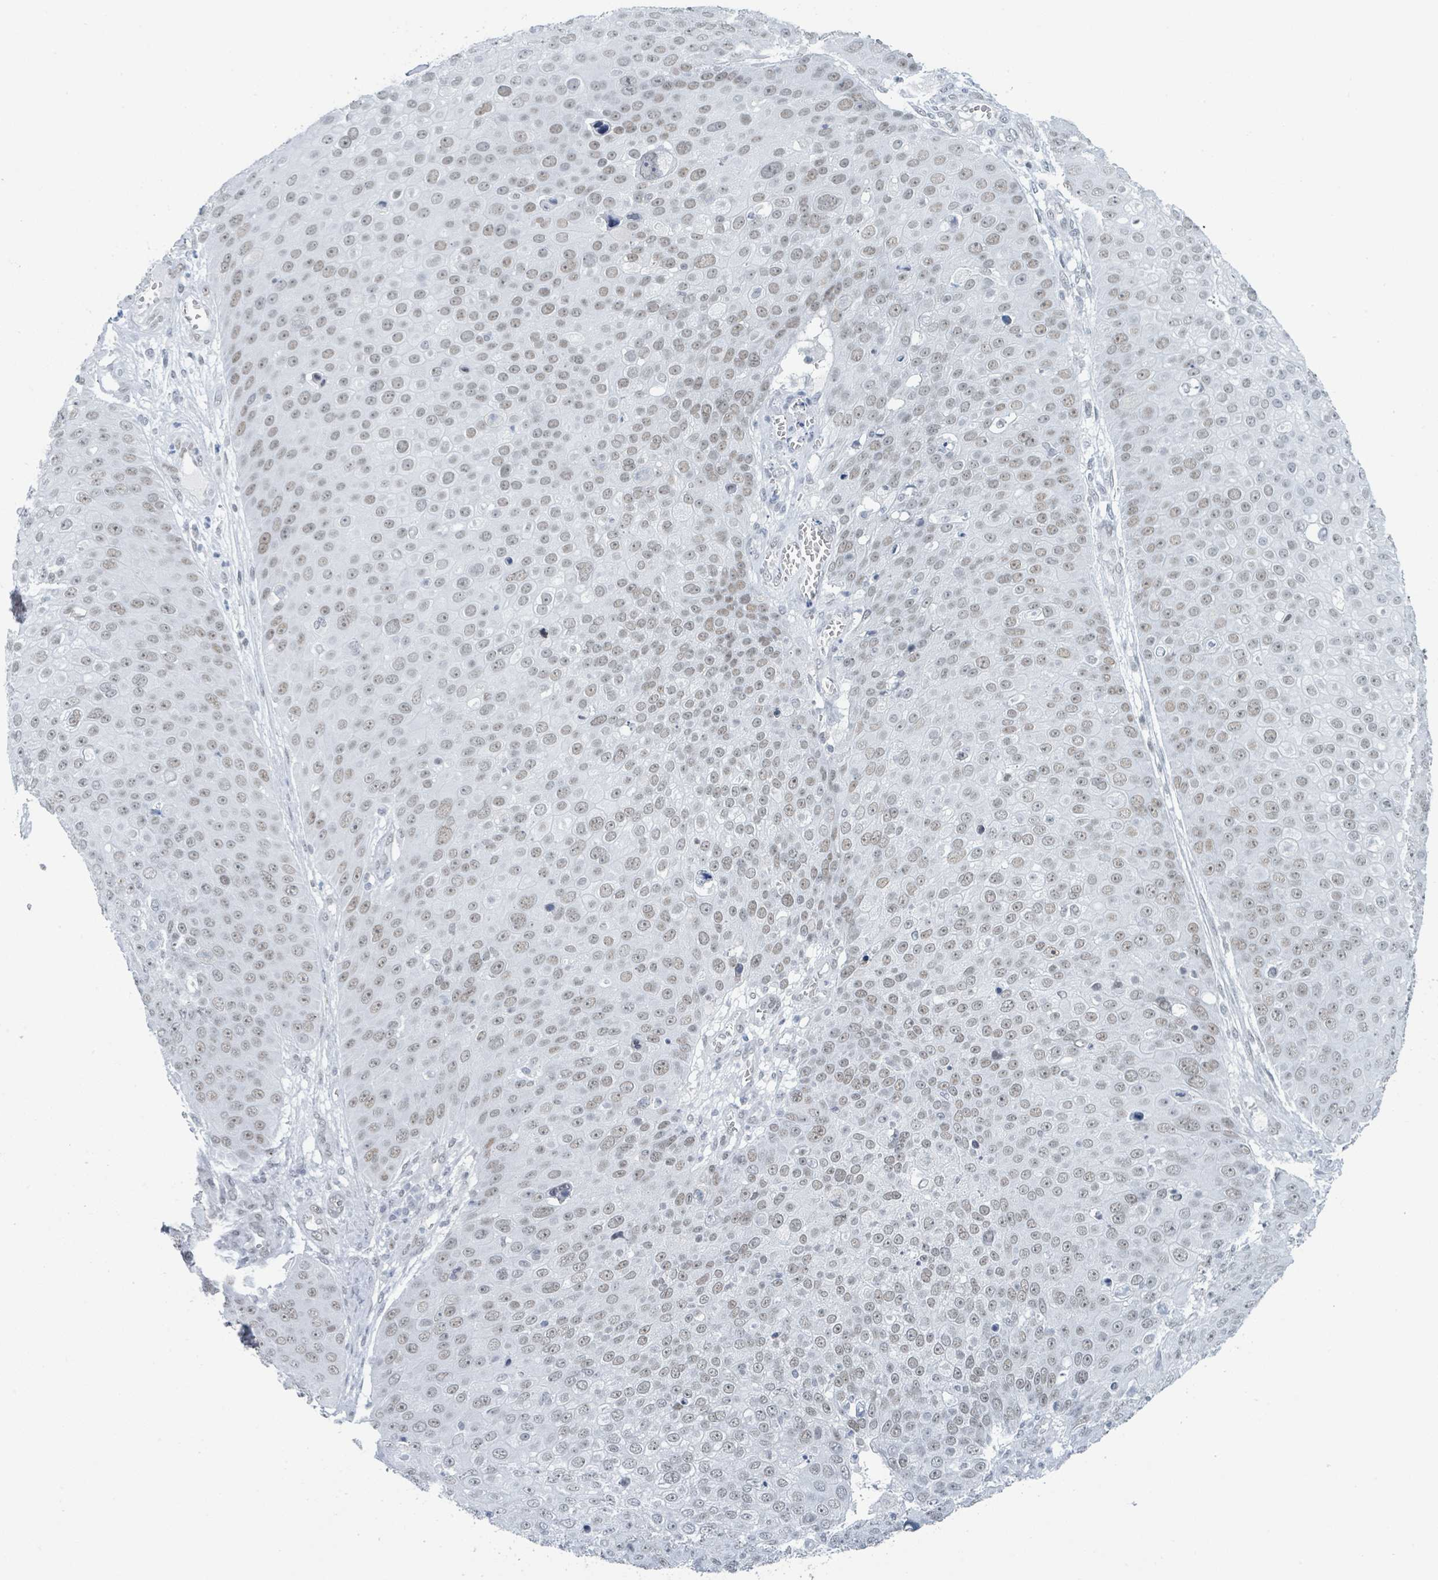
{"staining": {"intensity": "moderate", "quantity": ">75%", "location": "nuclear"}, "tissue": "skin cancer", "cell_type": "Tumor cells", "image_type": "cancer", "snomed": [{"axis": "morphology", "description": "Squamous cell carcinoma, NOS"}, {"axis": "topography", "description": "Skin"}], "caption": "Skin cancer tissue shows moderate nuclear staining in about >75% of tumor cells, visualized by immunohistochemistry.", "gene": "EHMT2", "patient": {"sex": "male", "age": 71}}